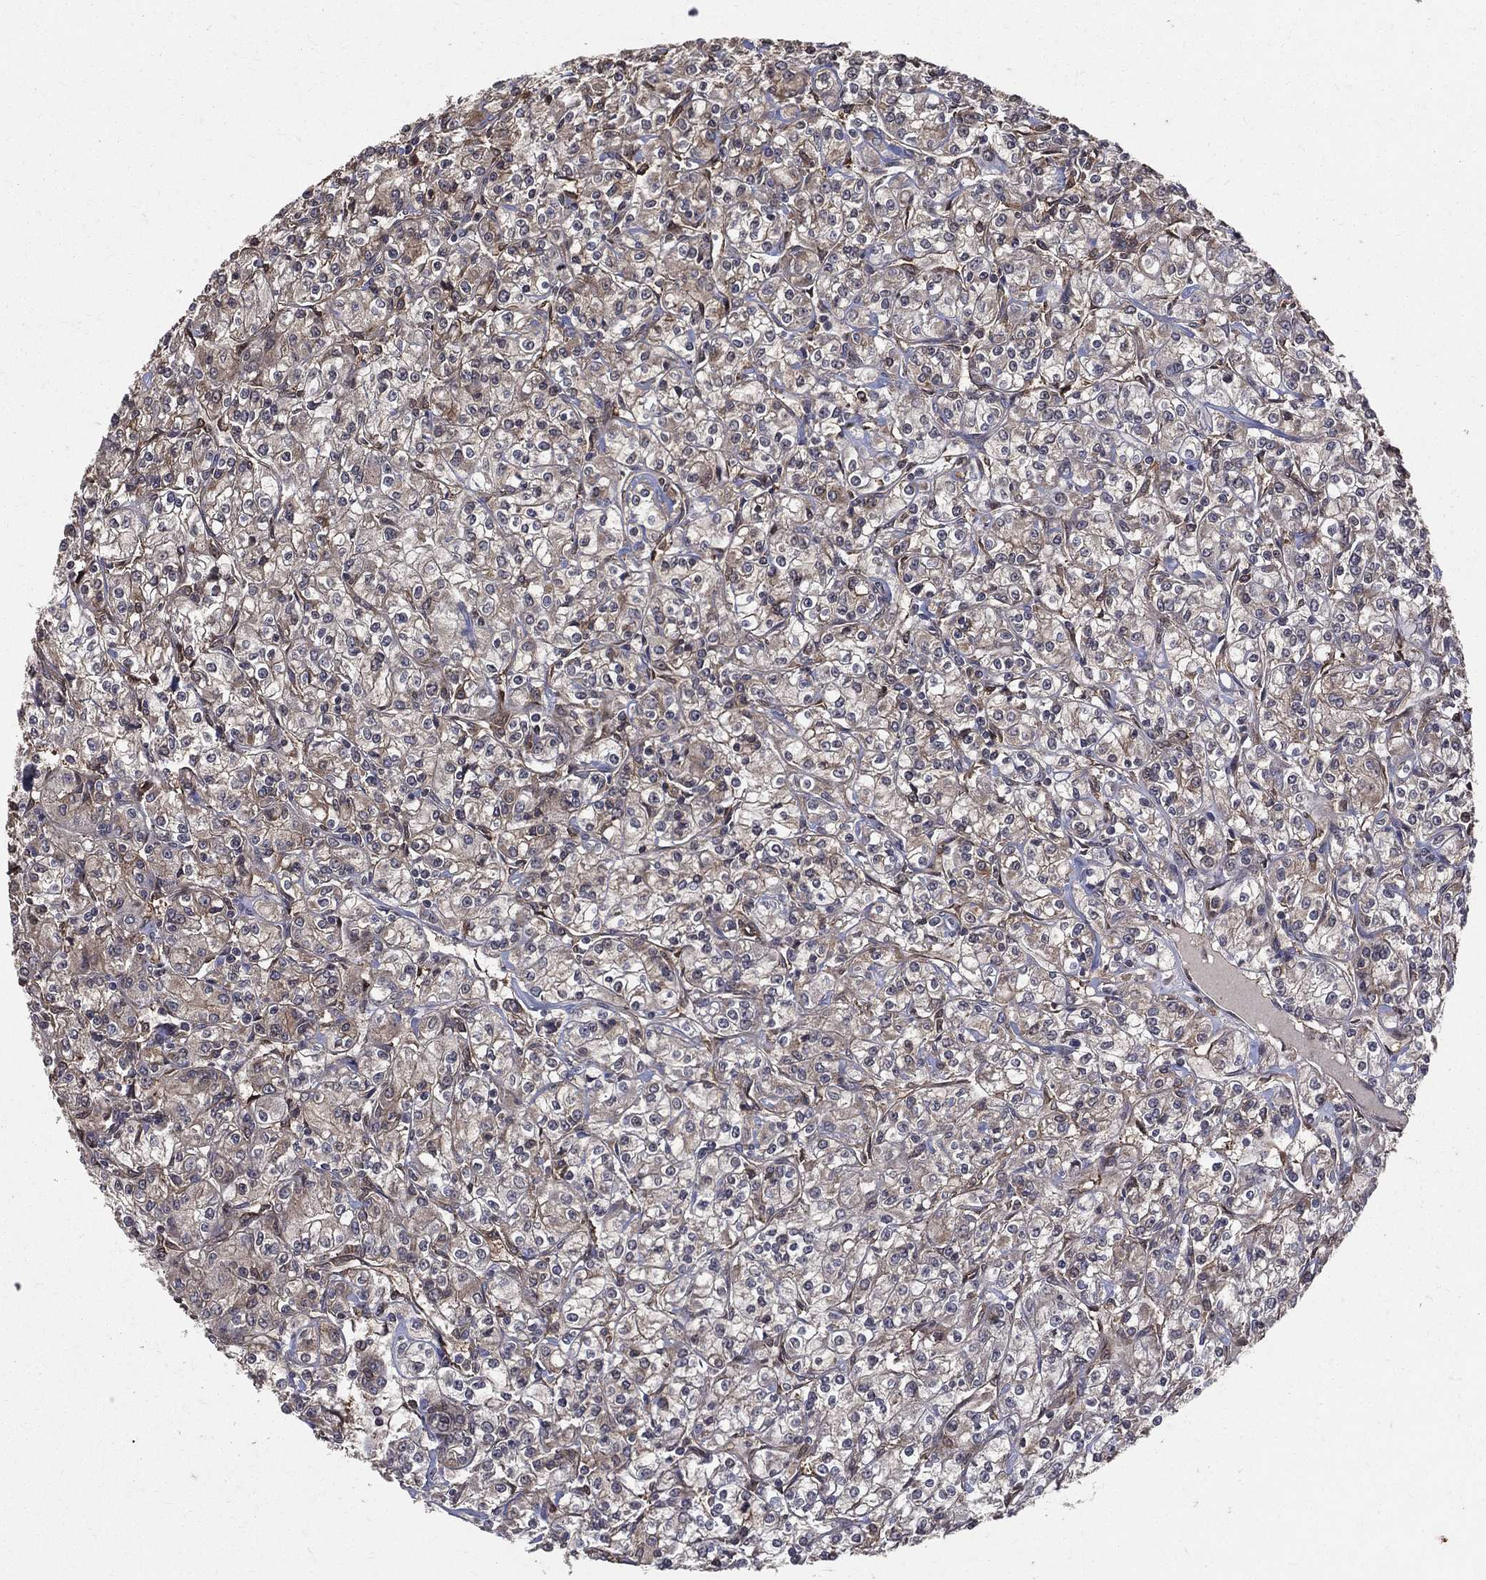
{"staining": {"intensity": "moderate", "quantity": "<25%", "location": "cytoplasmic/membranous"}, "tissue": "renal cancer", "cell_type": "Tumor cells", "image_type": "cancer", "snomed": [{"axis": "morphology", "description": "Adenocarcinoma, NOS"}, {"axis": "topography", "description": "Kidney"}], "caption": "A photomicrograph showing moderate cytoplasmic/membranous positivity in approximately <25% of tumor cells in adenocarcinoma (renal), as visualized by brown immunohistochemical staining.", "gene": "DPYSL2", "patient": {"sex": "male", "age": 77}}